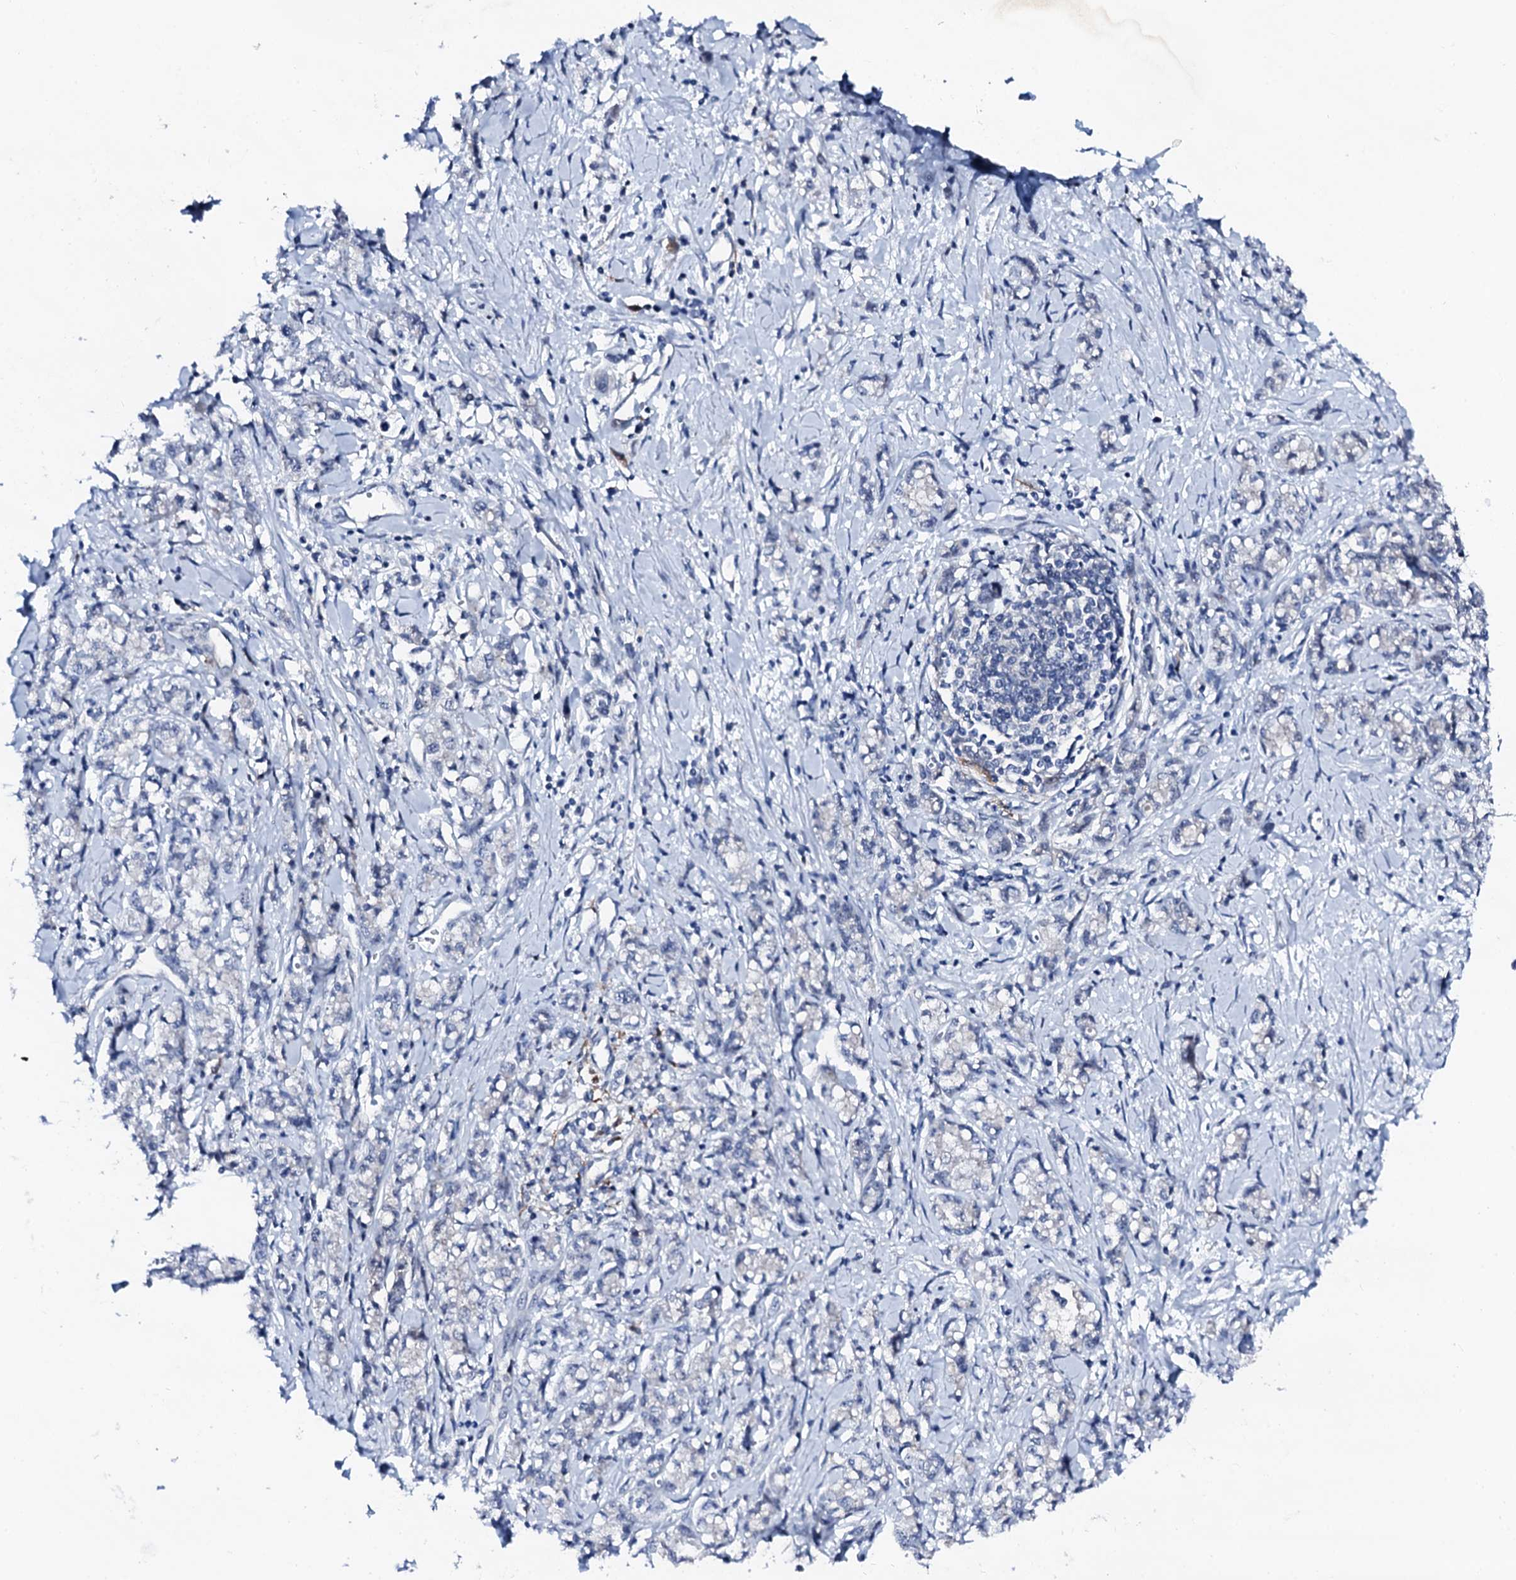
{"staining": {"intensity": "negative", "quantity": "none", "location": "none"}, "tissue": "stomach cancer", "cell_type": "Tumor cells", "image_type": "cancer", "snomed": [{"axis": "morphology", "description": "Adenocarcinoma, NOS"}, {"axis": "topography", "description": "Stomach"}], "caption": "High power microscopy micrograph of an immunohistochemistry image of adenocarcinoma (stomach), revealing no significant positivity in tumor cells.", "gene": "TRAFD1", "patient": {"sex": "female", "age": 76}}